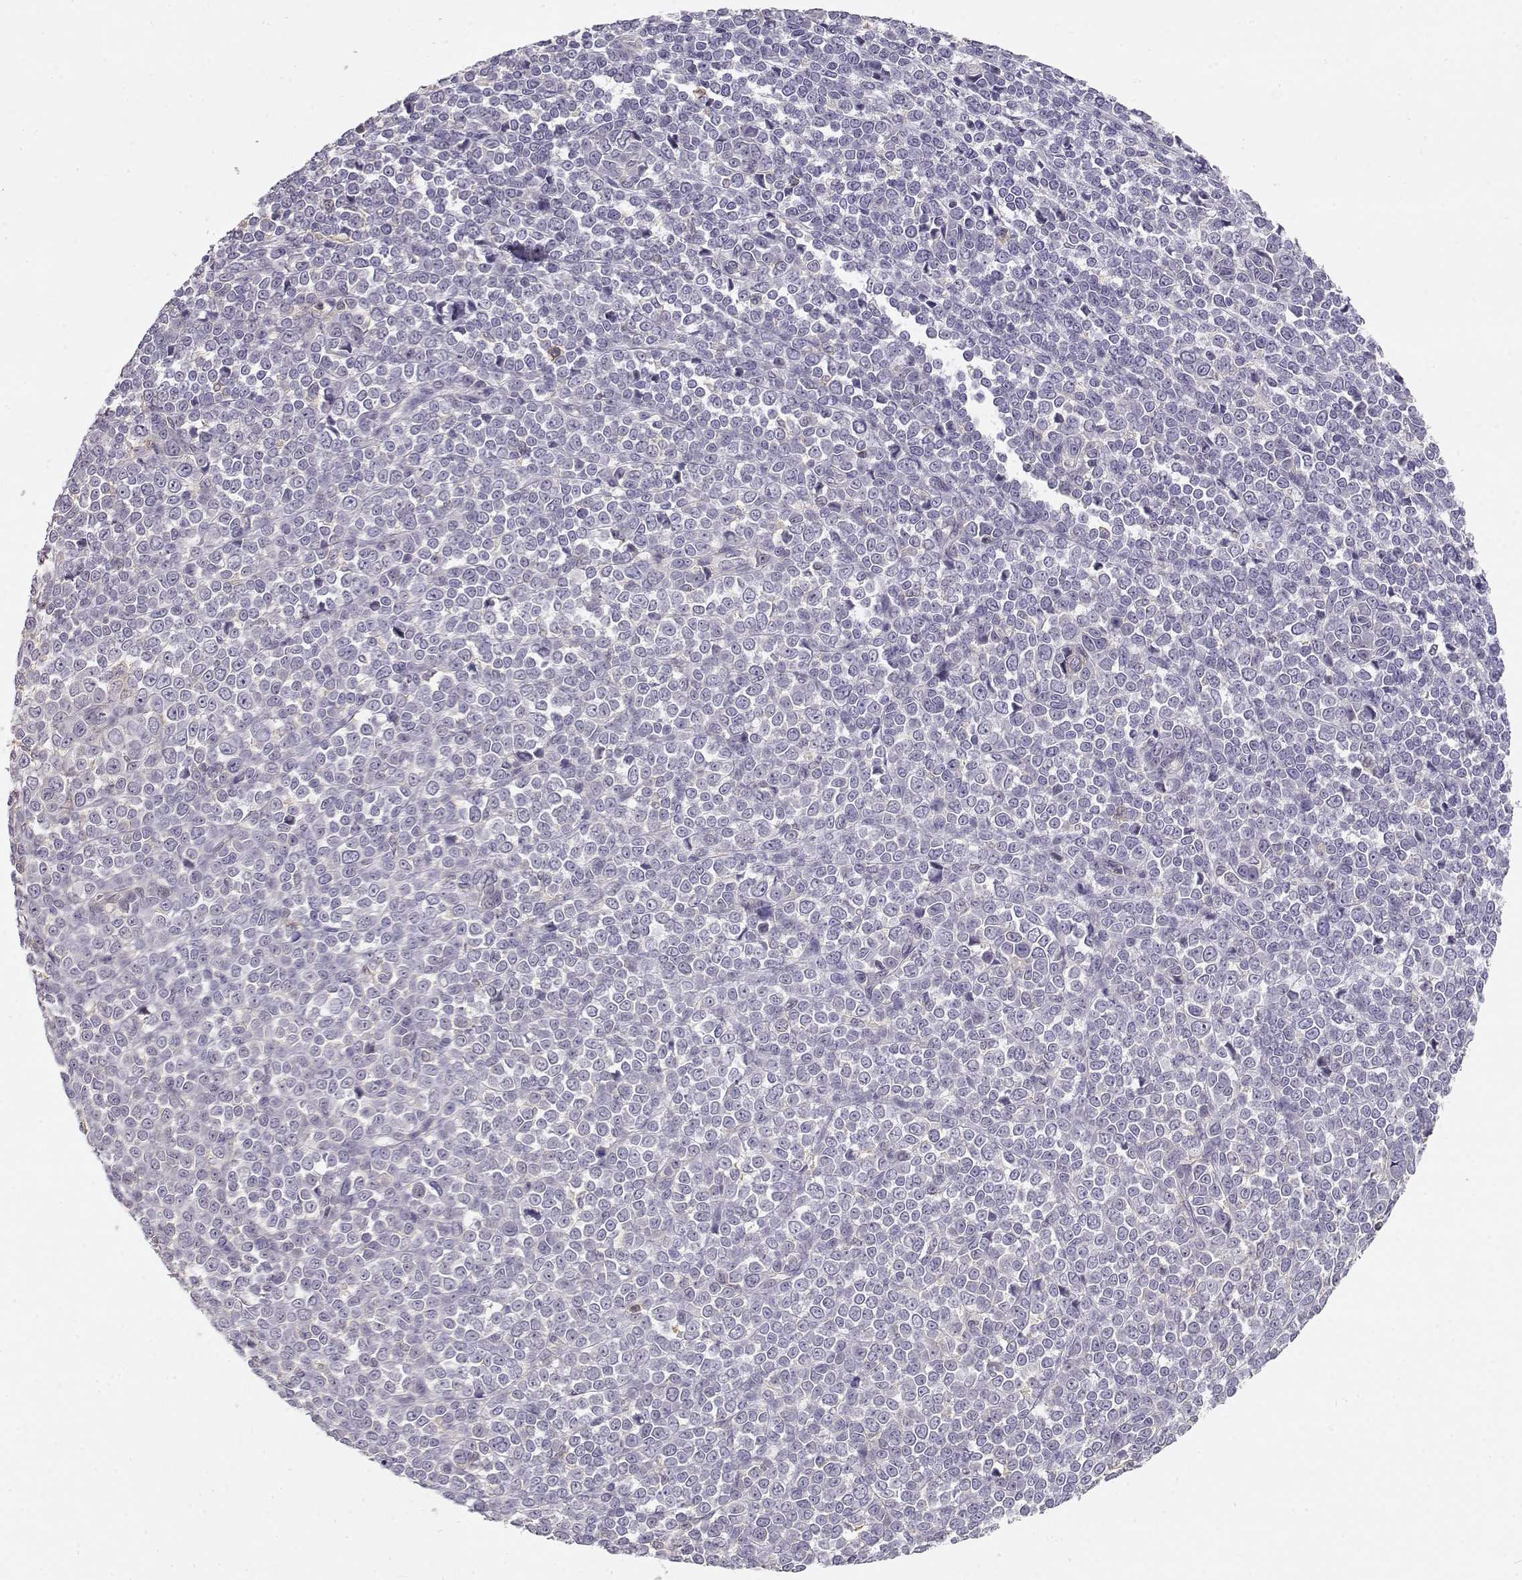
{"staining": {"intensity": "negative", "quantity": "none", "location": "none"}, "tissue": "melanoma", "cell_type": "Tumor cells", "image_type": "cancer", "snomed": [{"axis": "morphology", "description": "Malignant melanoma, NOS"}, {"axis": "topography", "description": "Skin"}], "caption": "There is no significant staining in tumor cells of melanoma. (DAB immunohistochemistry (IHC) visualized using brightfield microscopy, high magnification).", "gene": "DAPL1", "patient": {"sex": "female", "age": 95}}